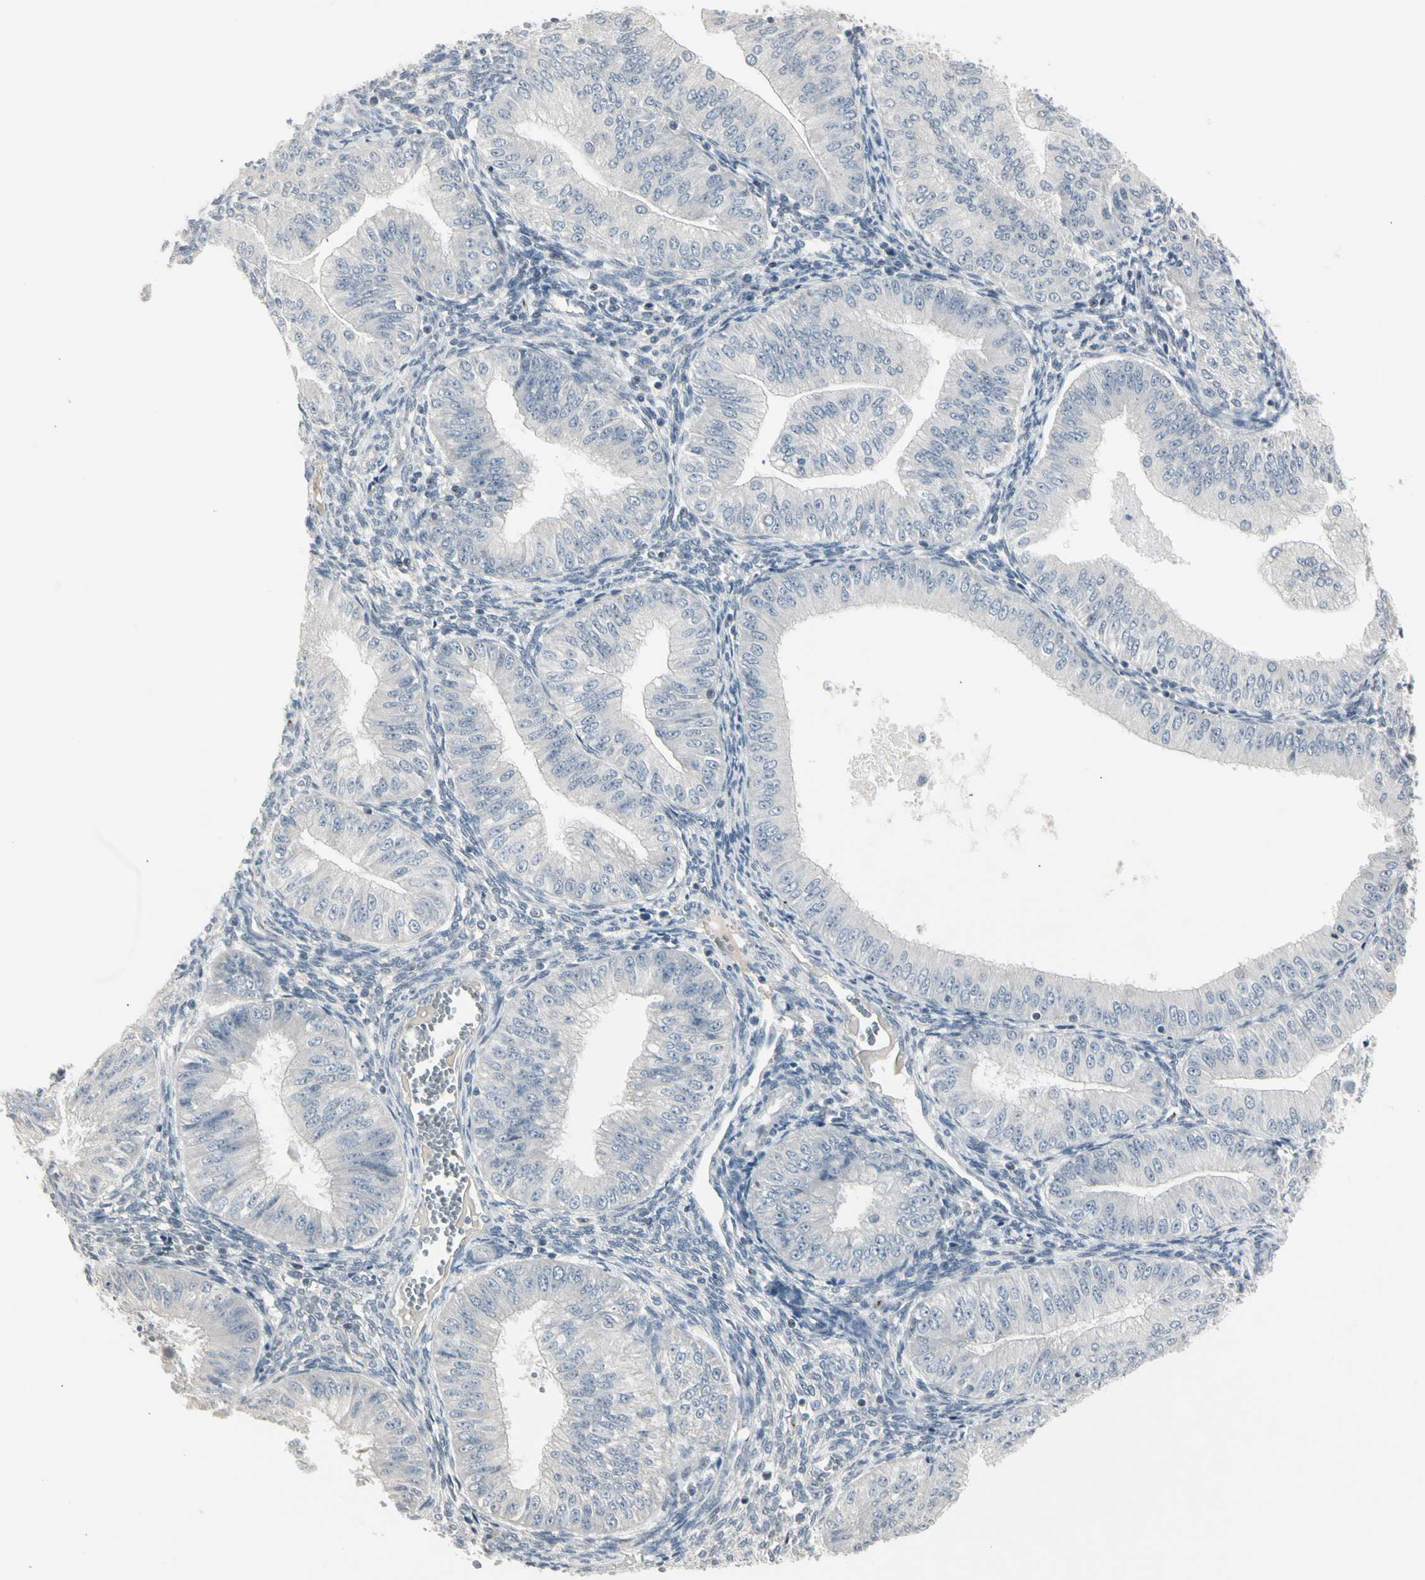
{"staining": {"intensity": "negative", "quantity": "none", "location": "none"}, "tissue": "endometrial cancer", "cell_type": "Tumor cells", "image_type": "cancer", "snomed": [{"axis": "morphology", "description": "Normal tissue, NOS"}, {"axis": "morphology", "description": "Adenocarcinoma, NOS"}, {"axis": "topography", "description": "Endometrium"}], "caption": "Histopathology image shows no significant protein staining in tumor cells of adenocarcinoma (endometrial).", "gene": "DMPK", "patient": {"sex": "female", "age": 53}}